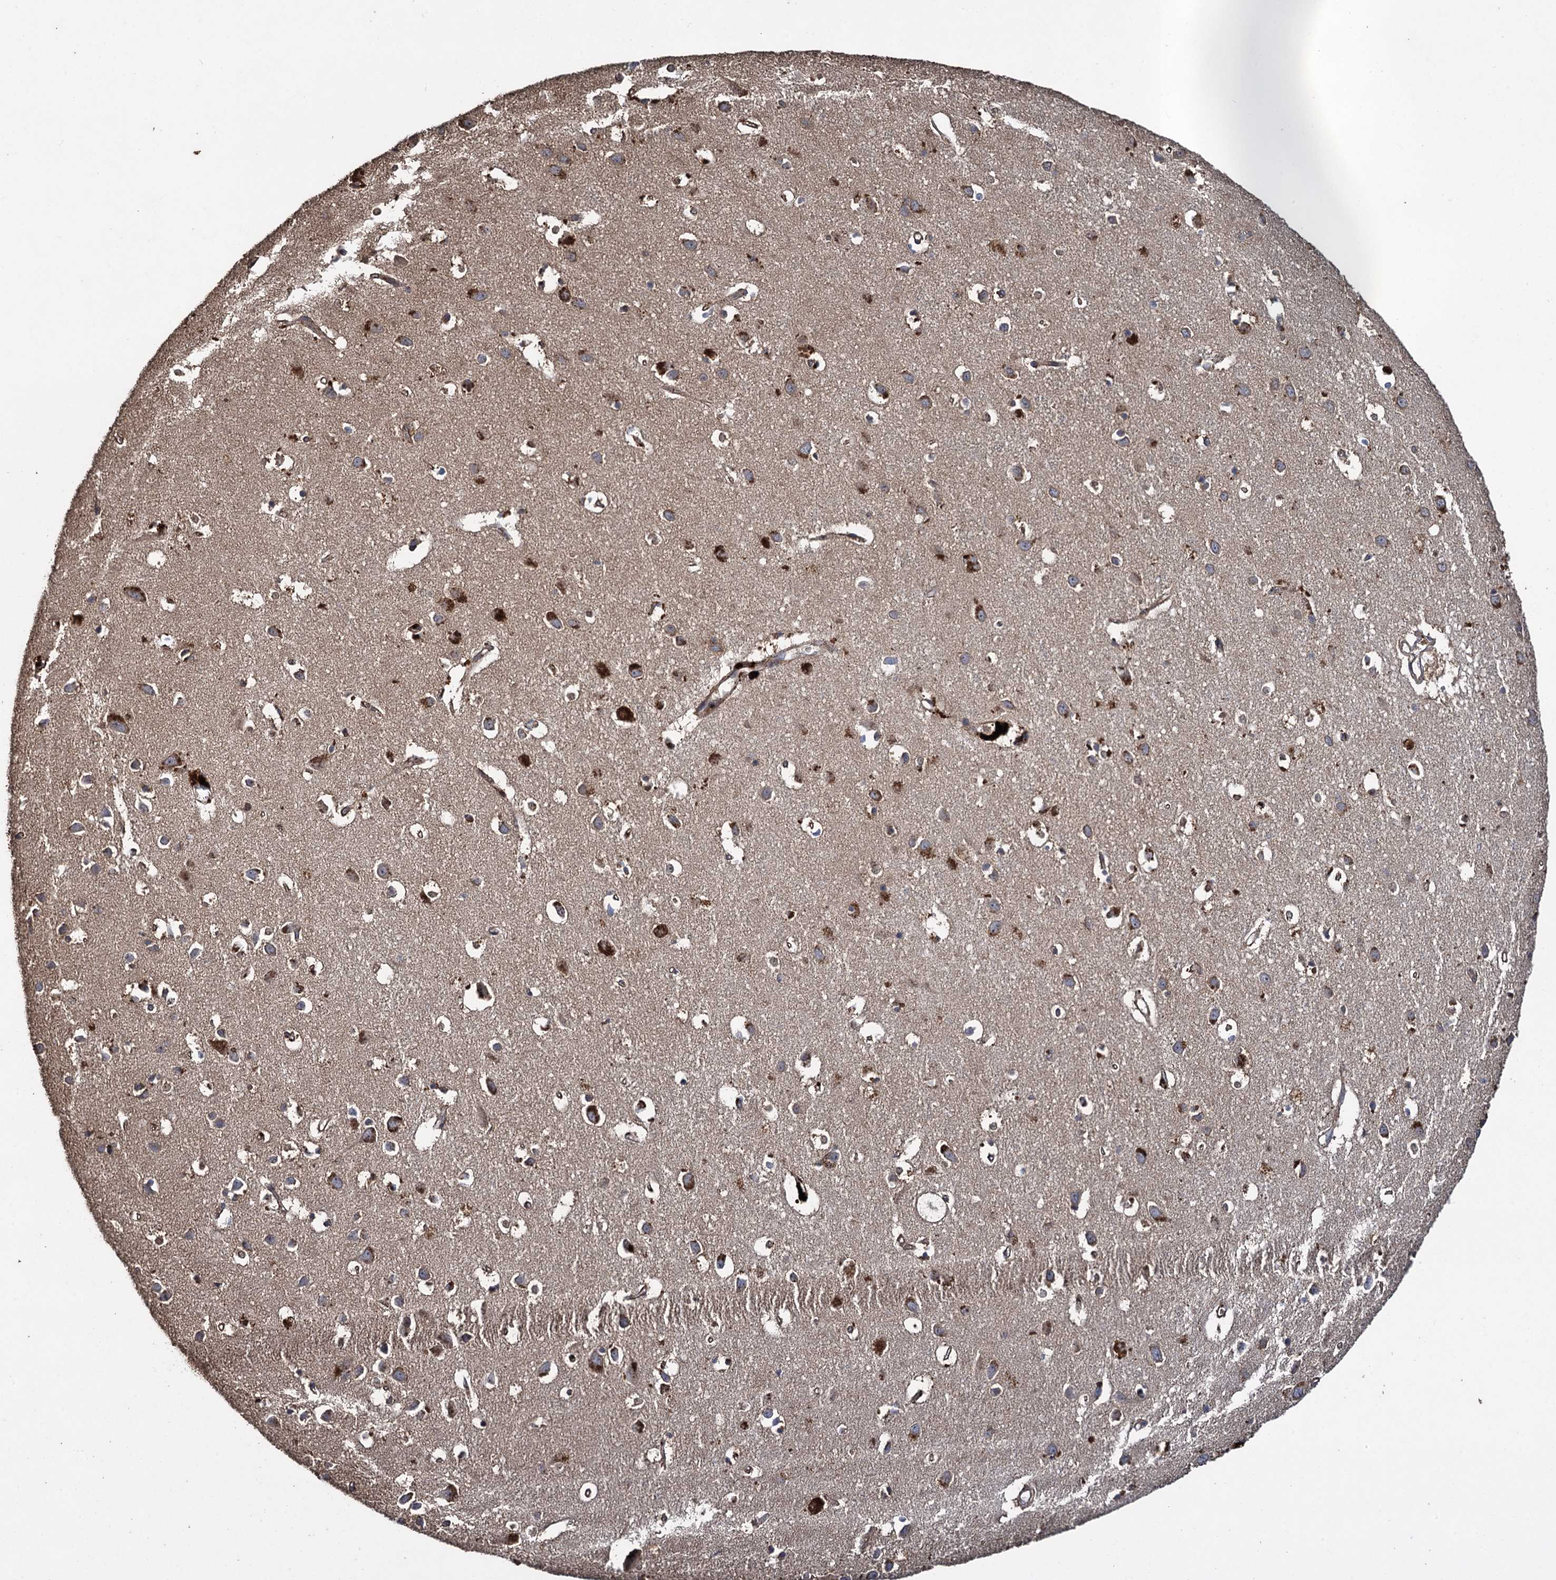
{"staining": {"intensity": "moderate", "quantity": ">75%", "location": "cytoplasmic/membranous"}, "tissue": "cerebral cortex", "cell_type": "Endothelial cells", "image_type": "normal", "snomed": [{"axis": "morphology", "description": "Normal tissue, NOS"}, {"axis": "topography", "description": "Cerebral cortex"}], "caption": "Immunohistochemistry (IHC) histopathology image of unremarkable cerebral cortex stained for a protein (brown), which exhibits medium levels of moderate cytoplasmic/membranous positivity in approximately >75% of endothelial cells.", "gene": "TXNDC11", "patient": {"sex": "female", "age": 64}}